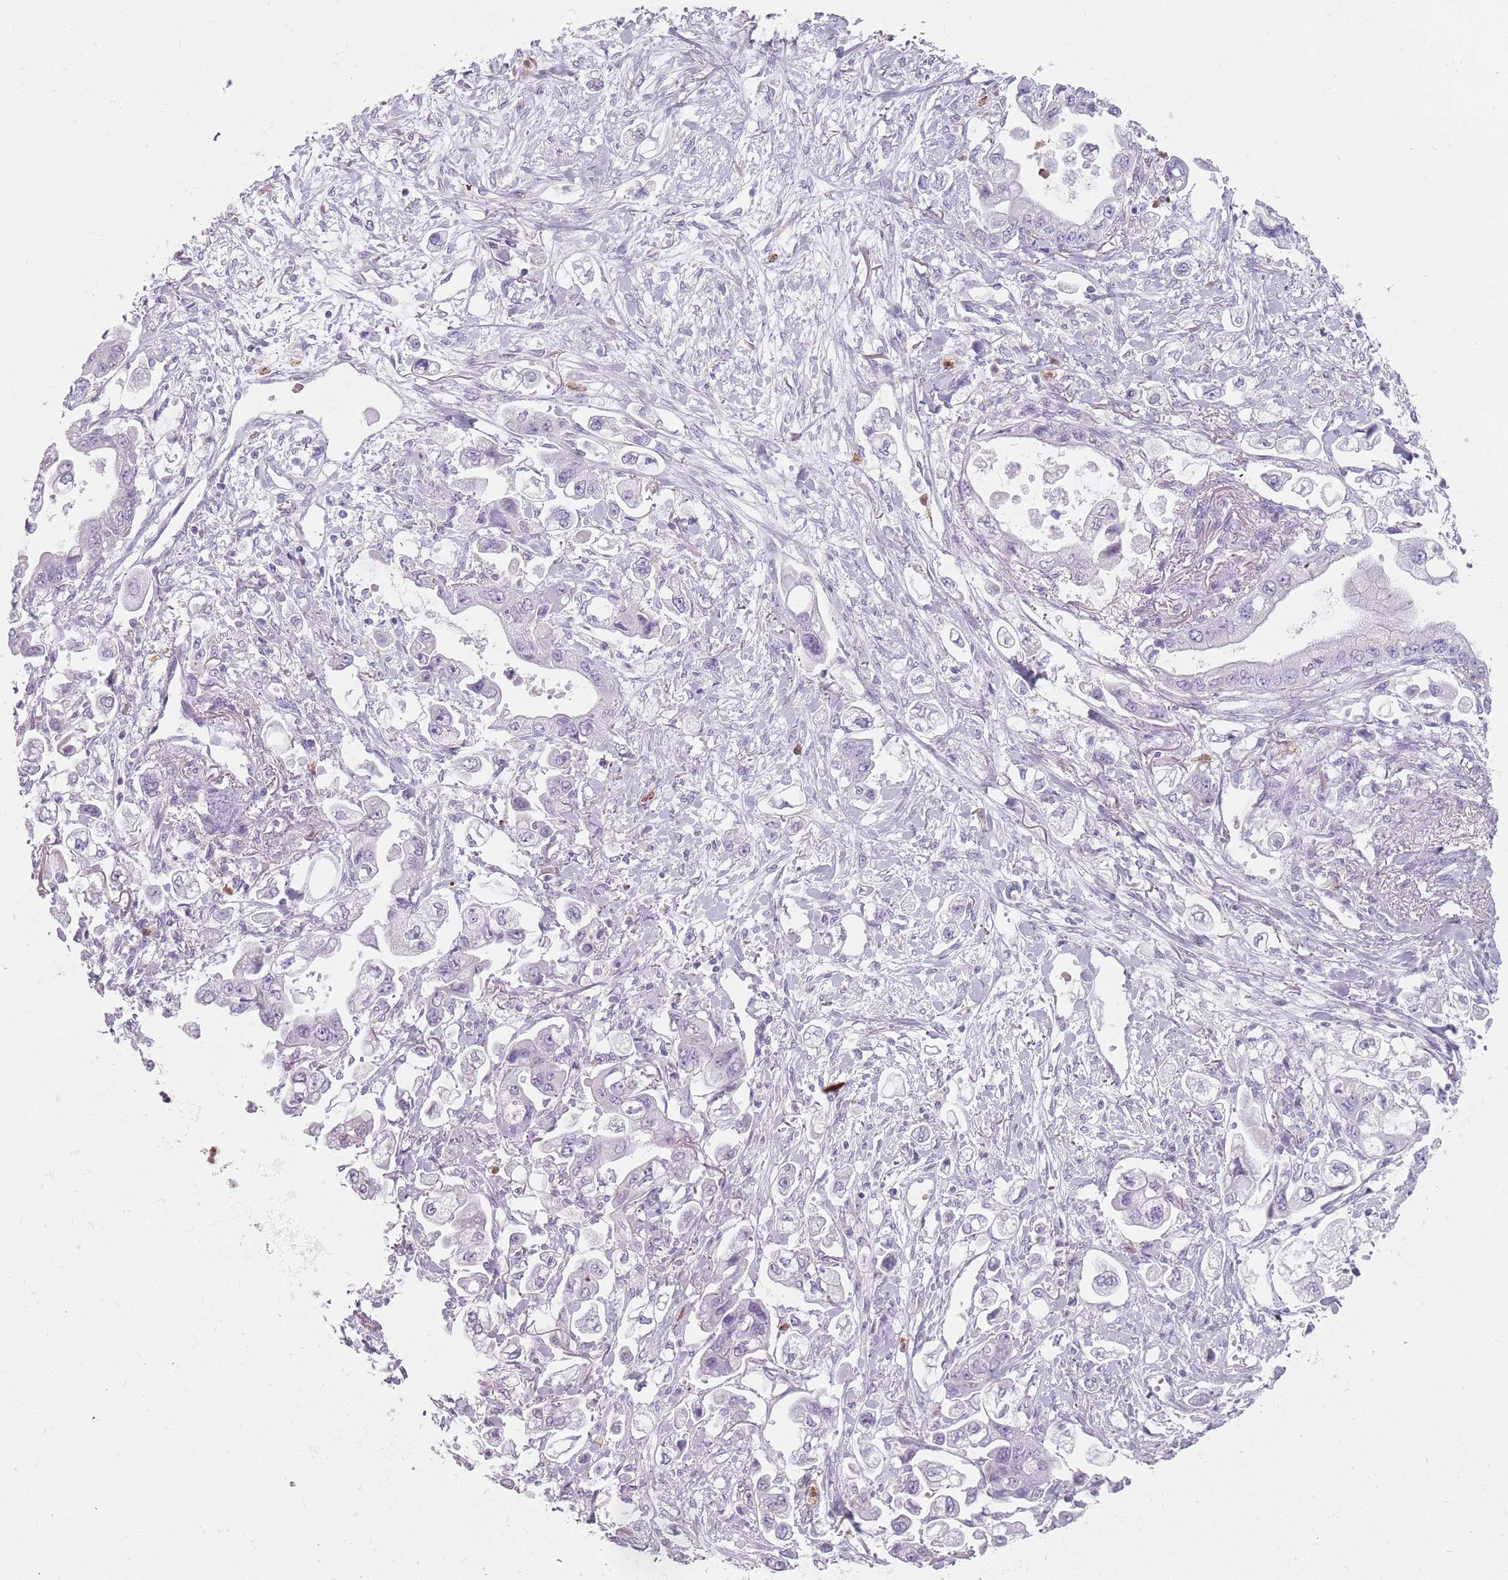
{"staining": {"intensity": "negative", "quantity": "none", "location": "none"}, "tissue": "stomach cancer", "cell_type": "Tumor cells", "image_type": "cancer", "snomed": [{"axis": "morphology", "description": "Adenocarcinoma, NOS"}, {"axis": "topography", "description": "Stomach"}], "caption": "Immunohistochemistry image of stomach adenocarcinoma stained for a protein (brown), which demonstrates no staining in tumor cells. Brightfield microscopy of IHC stained with DAB (3,3'-diaminobenzidine) (brown) and hematoxylin (blue), captured at high magnification.", "gene": "ZNF584", "patient": {"sex": "male", "age": 62}}